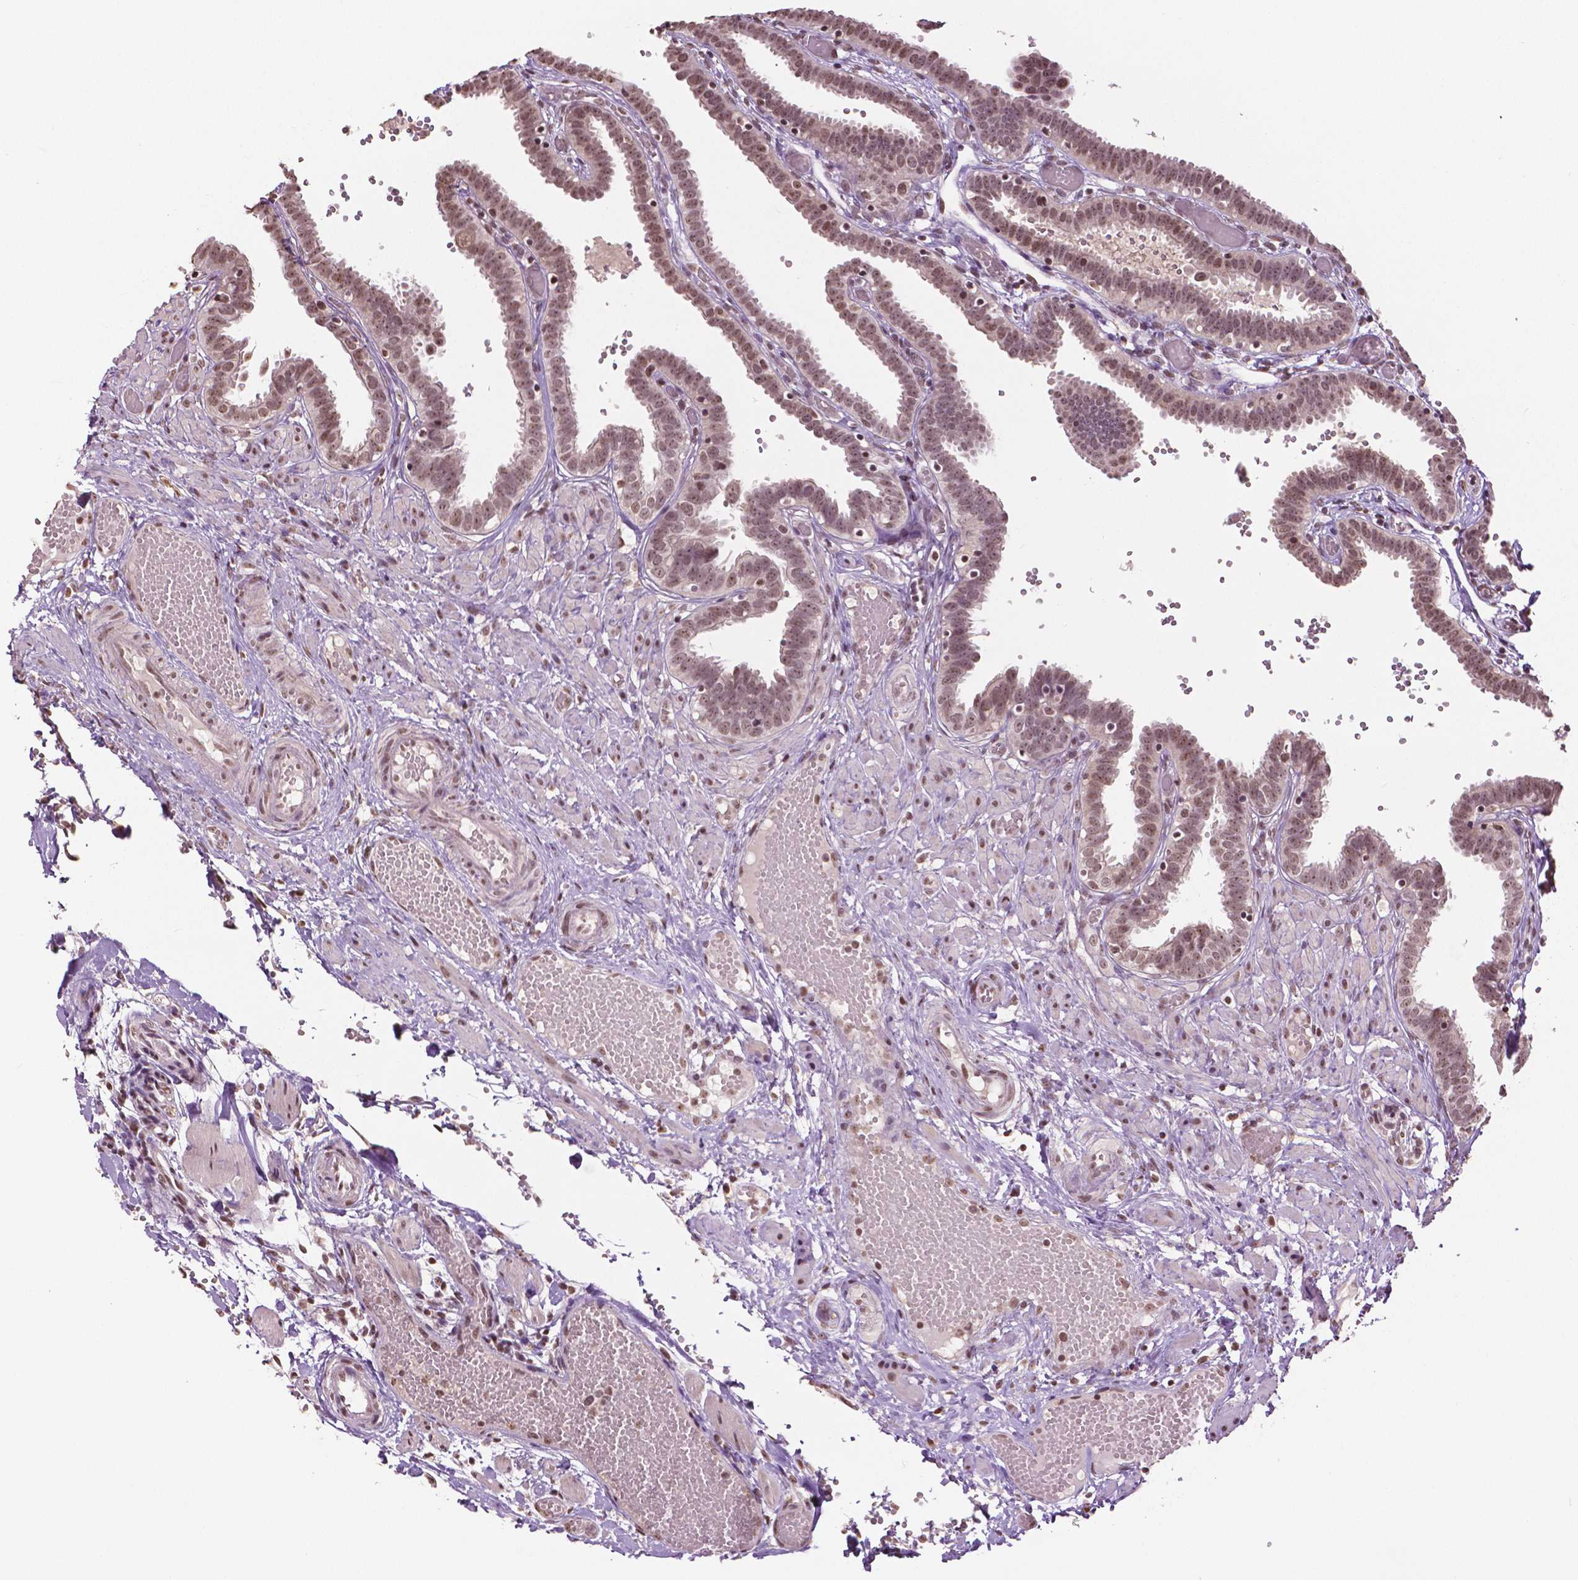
{"staining": {"intensity": "moderate", "quantity": ">75%", "location": "nuclear"}, "tissue": "fallopian tube", "cell_type": "Glandular cells", "image_type": "normal", "snomed": [{"axis": "morphology", "description": "Normal tissue, NOS"}, {"axis": "topography", "description": "Fallopian tube"}], "caption": "The photomicrograph demonstrates immunohistochemical staining of normal fallopian tube. There is moderate nuclear expression is appreciated in about >75% of glandular cells. The staining is performed using DAB (3,3'-diaminobenzidine) brown chromogen to label protein expression. The nuclei are counter-stained blue using hematoxylin.", "gene": "DEK", "patient": {"sex": "female", "age": 37}}